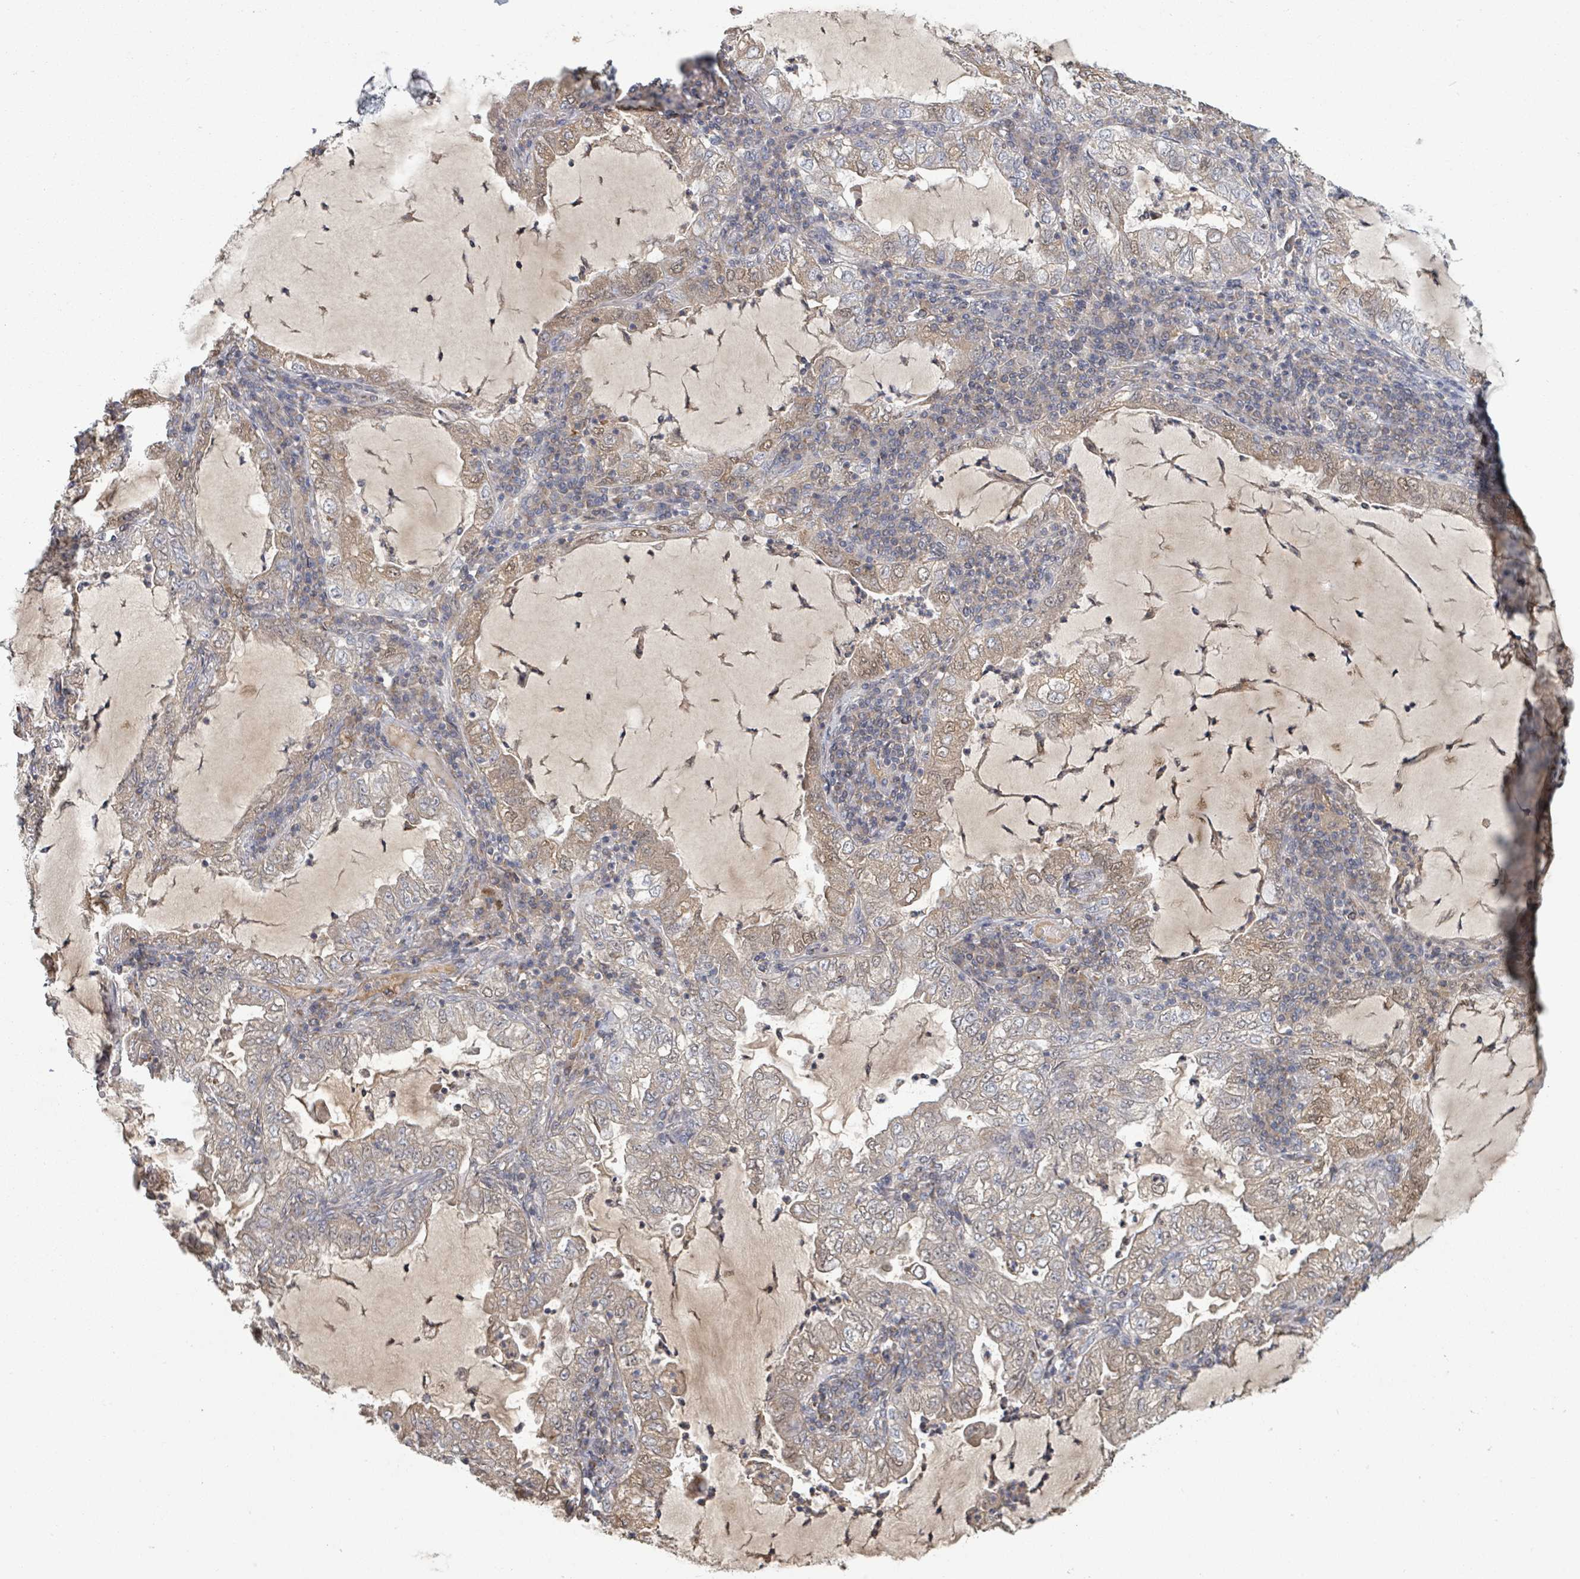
{"staining": {"intensity": "weak", "quantity": "25%-75%", "location": "cytoplasmic/membranous,nuclear"}, "tissue": "lung cancer", "cell_type": "Tumor cells", "image_type": "cancer", "snomed": [{"axis": "morphology", "description": "Adenocarcinoma, NOS"}, {"axis": "topography", "description": "Lung"}], "caption": "IHC image of human adenocarcinoma (lung) stained for a protein (brown), which displays low levels of weak cytoplasmic/membranous and nuclear positivity in about 25%-75% of tumor cells.", "gene": "GABBR1", "patient": {"sex": "female", "age": 73}}